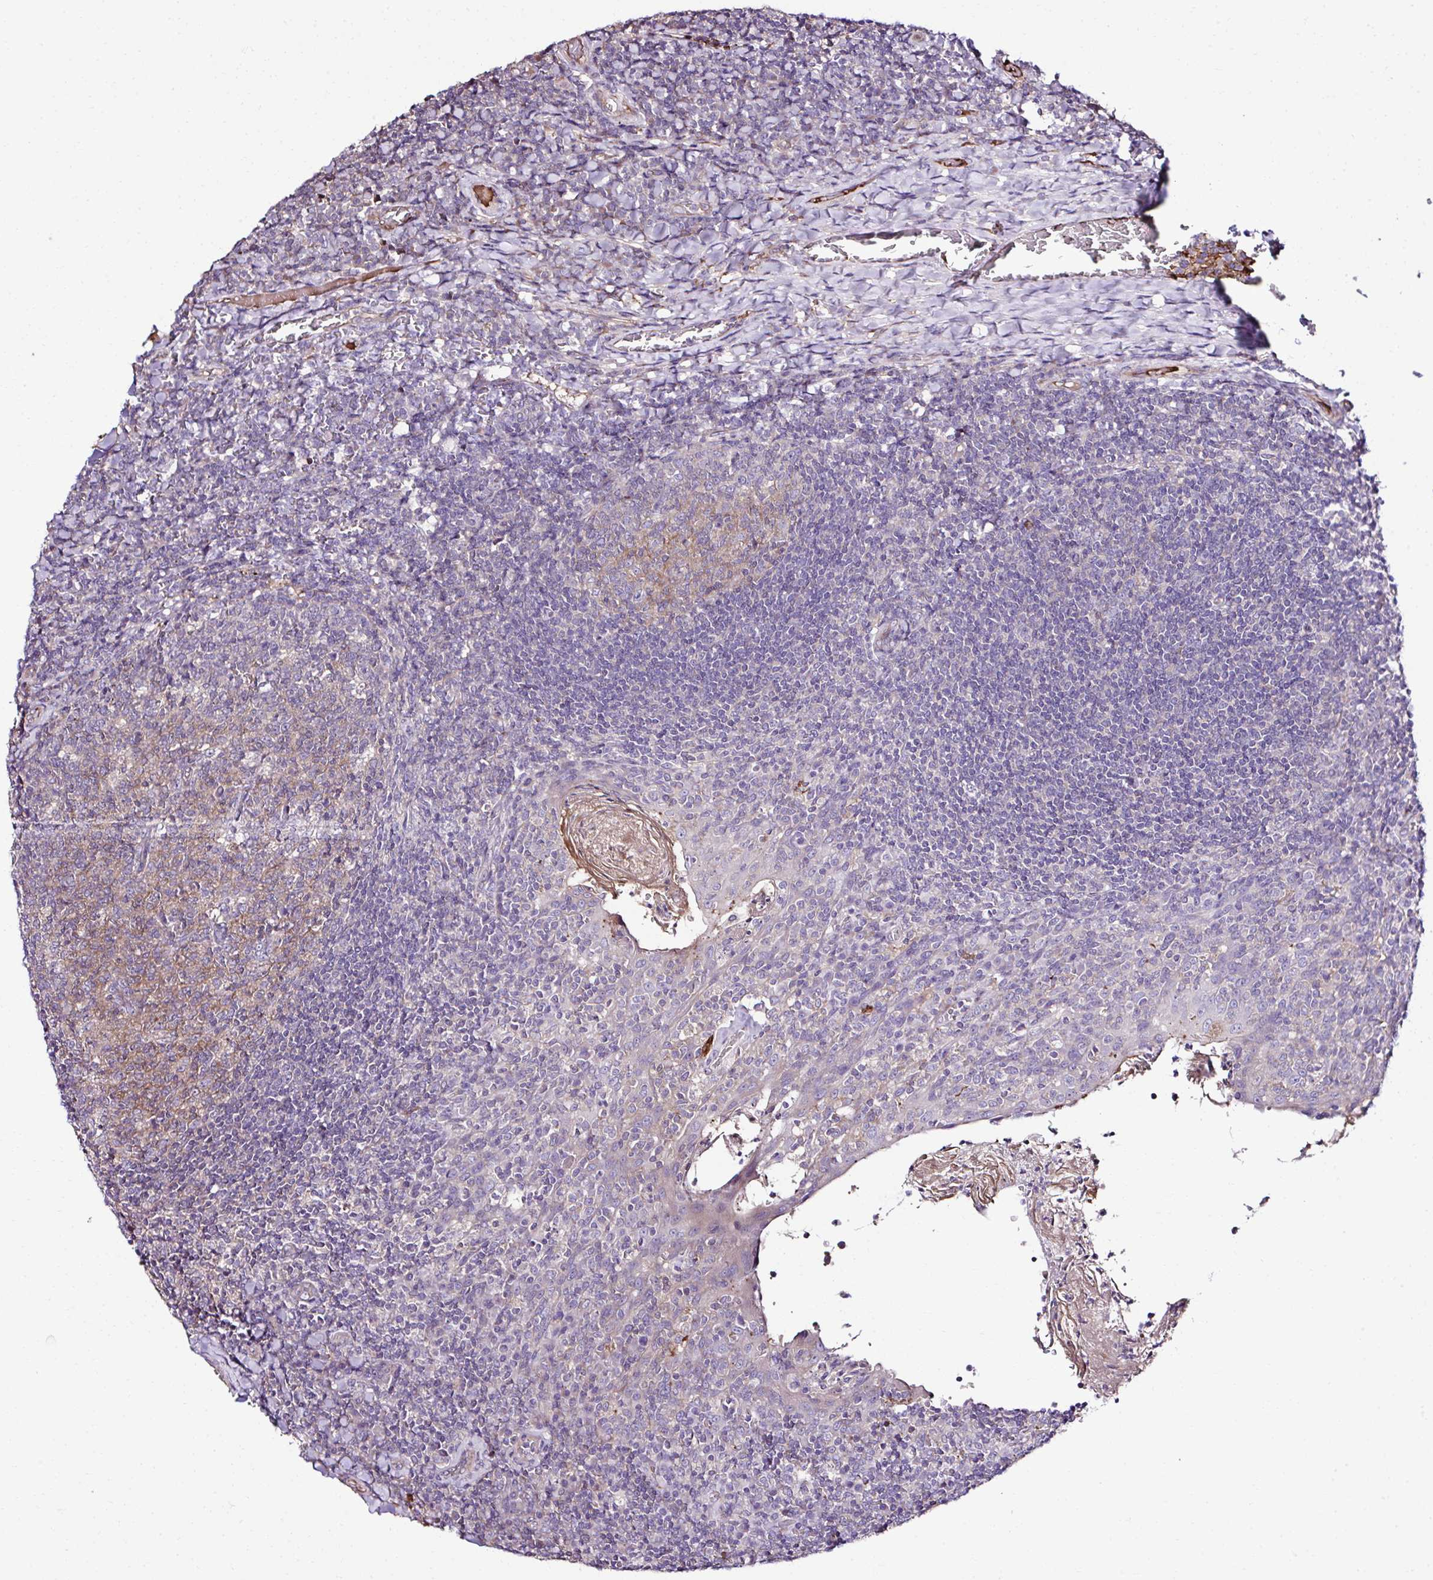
{"staining": {"intensity": "weak", "quantity": "25%-75%", "location": "cytoplasmic/membranous"}, "tissue": "tonsil", "cell_type": "Germinal center cells", "image_type": "normal", "snomed": [{"axis": "morphology", "description": "Normal tissue, NOS"}, {"axis": "topography", "description": "Tonsil"}], "caption": "A low amount of weak cytoplasmic/membranous positivity is seen in approximately 25%-75% of germinal center cells in benign tonsil.", "gene": "CCDC85C", "patient": {"sex": "female", "age": 10}}